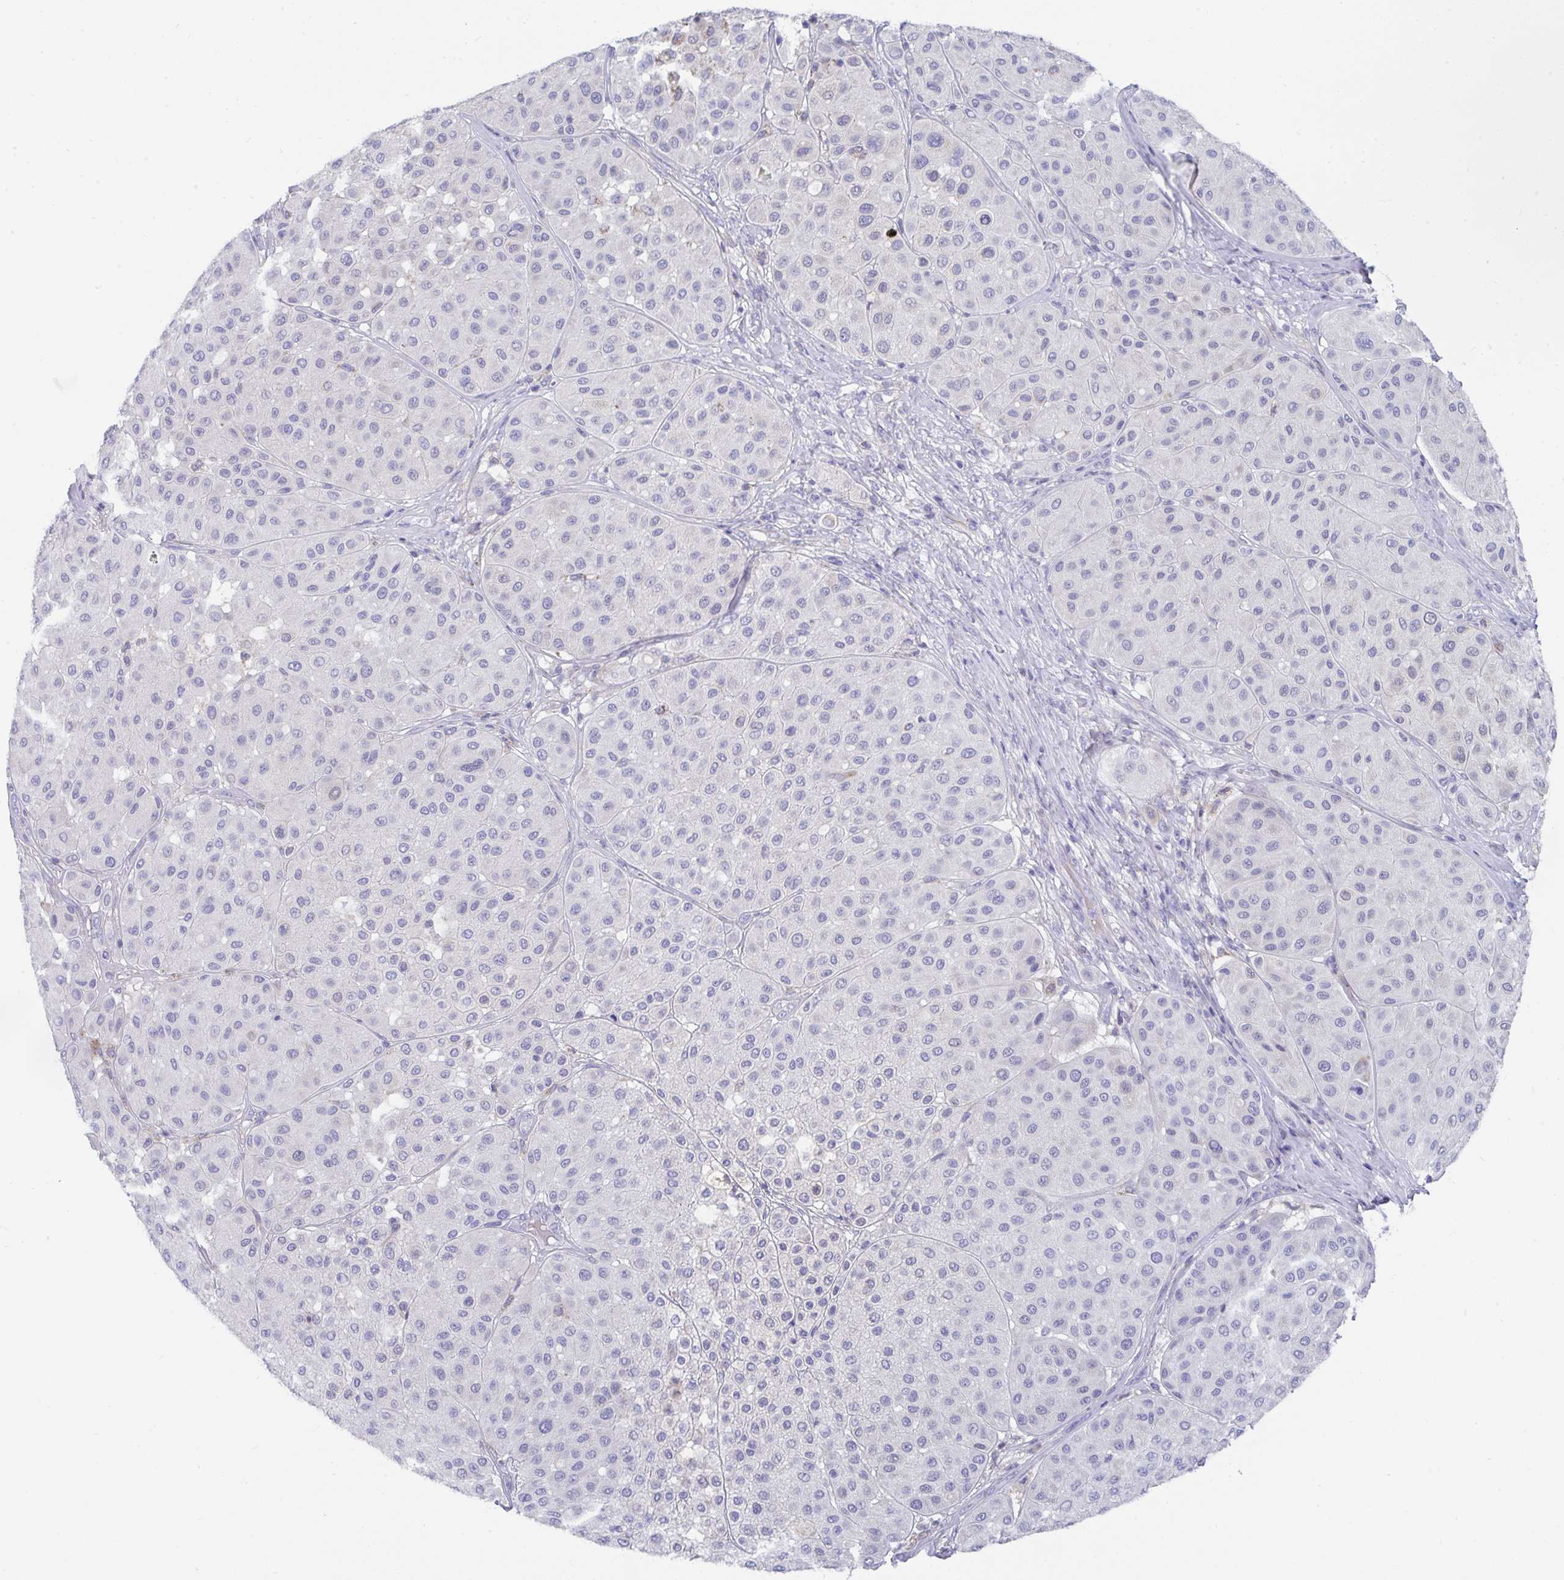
{"staining": {"intensity": "negative", "quantity": "none", "location": "none"}, "tissue": "melanoma", "cell_type": "Tumor cells", "image_type": "cancer", "snomed": [{"axis": "morphology", "description": "Malignant melanoma, Metastatic site"}, {"axis": "topography", "description": "Smooth muscle"}], "caption": "Tumor cells show no significant protein staining in melanoma.", "gene": "MGAM2", "patient": {"sex": "male", "age": 41}}